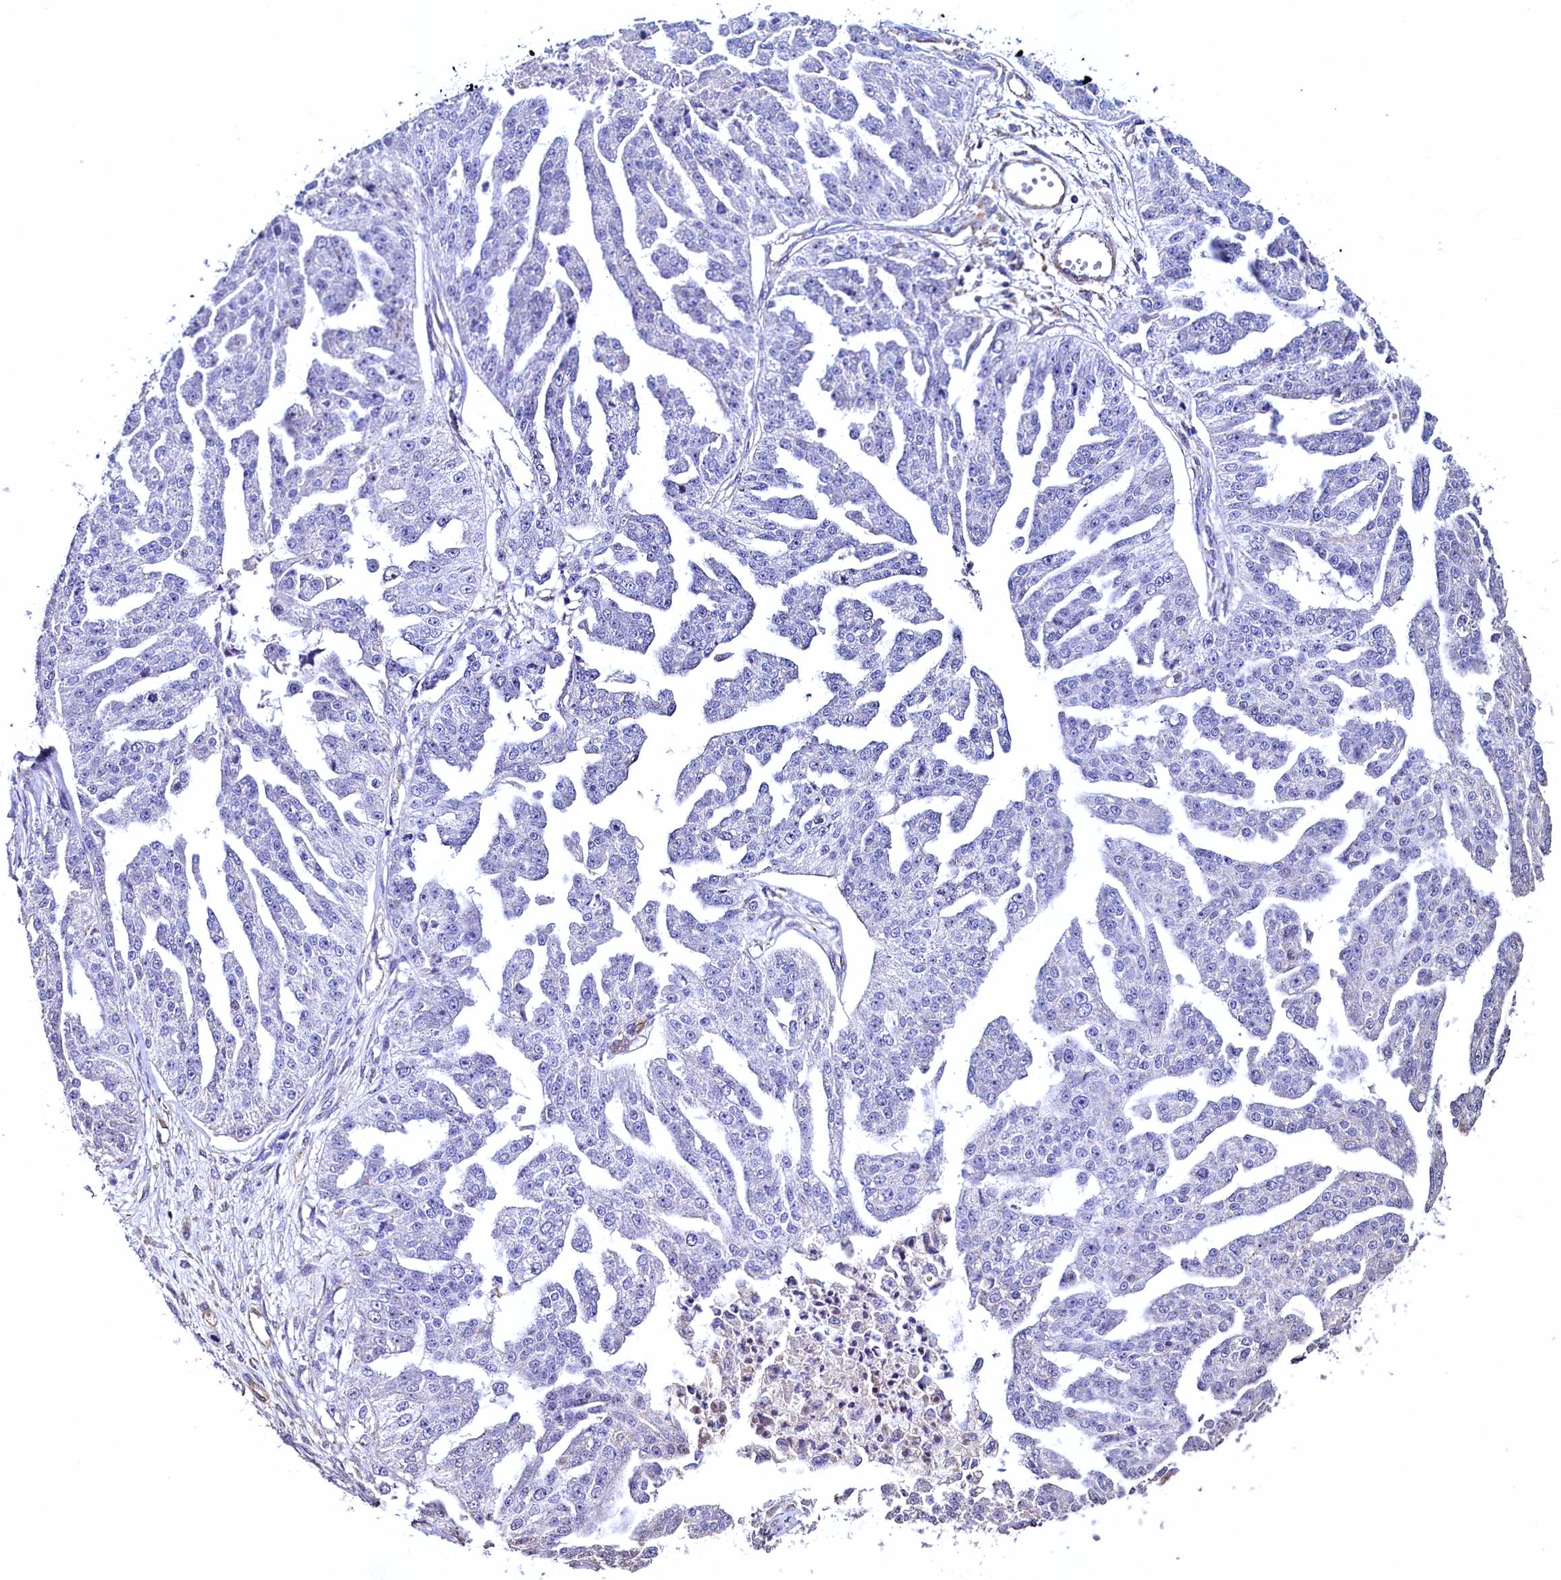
{"staining": {"intensity": "negative", "quantity": "none", "location": "none"}, "tissue": "ovarian cancer", "cell_type": "Tumor cells", "image_type": "cancer", "snomed": [{"axis": "morphology", "description": "Cystadenocarcinoma, serous, NOS"}, {"axis": "topography", "description": "Ovary"}], "caption": "Tumor cells are negative for protein expression in human ovarian cancer (serous cystadenocarcinoma). (DAB (3,3'-diaminobenzidine) immunohistochemistry, high magnification).", "gene": "PALM", "patient": {"sex": "female", "age": 58}}